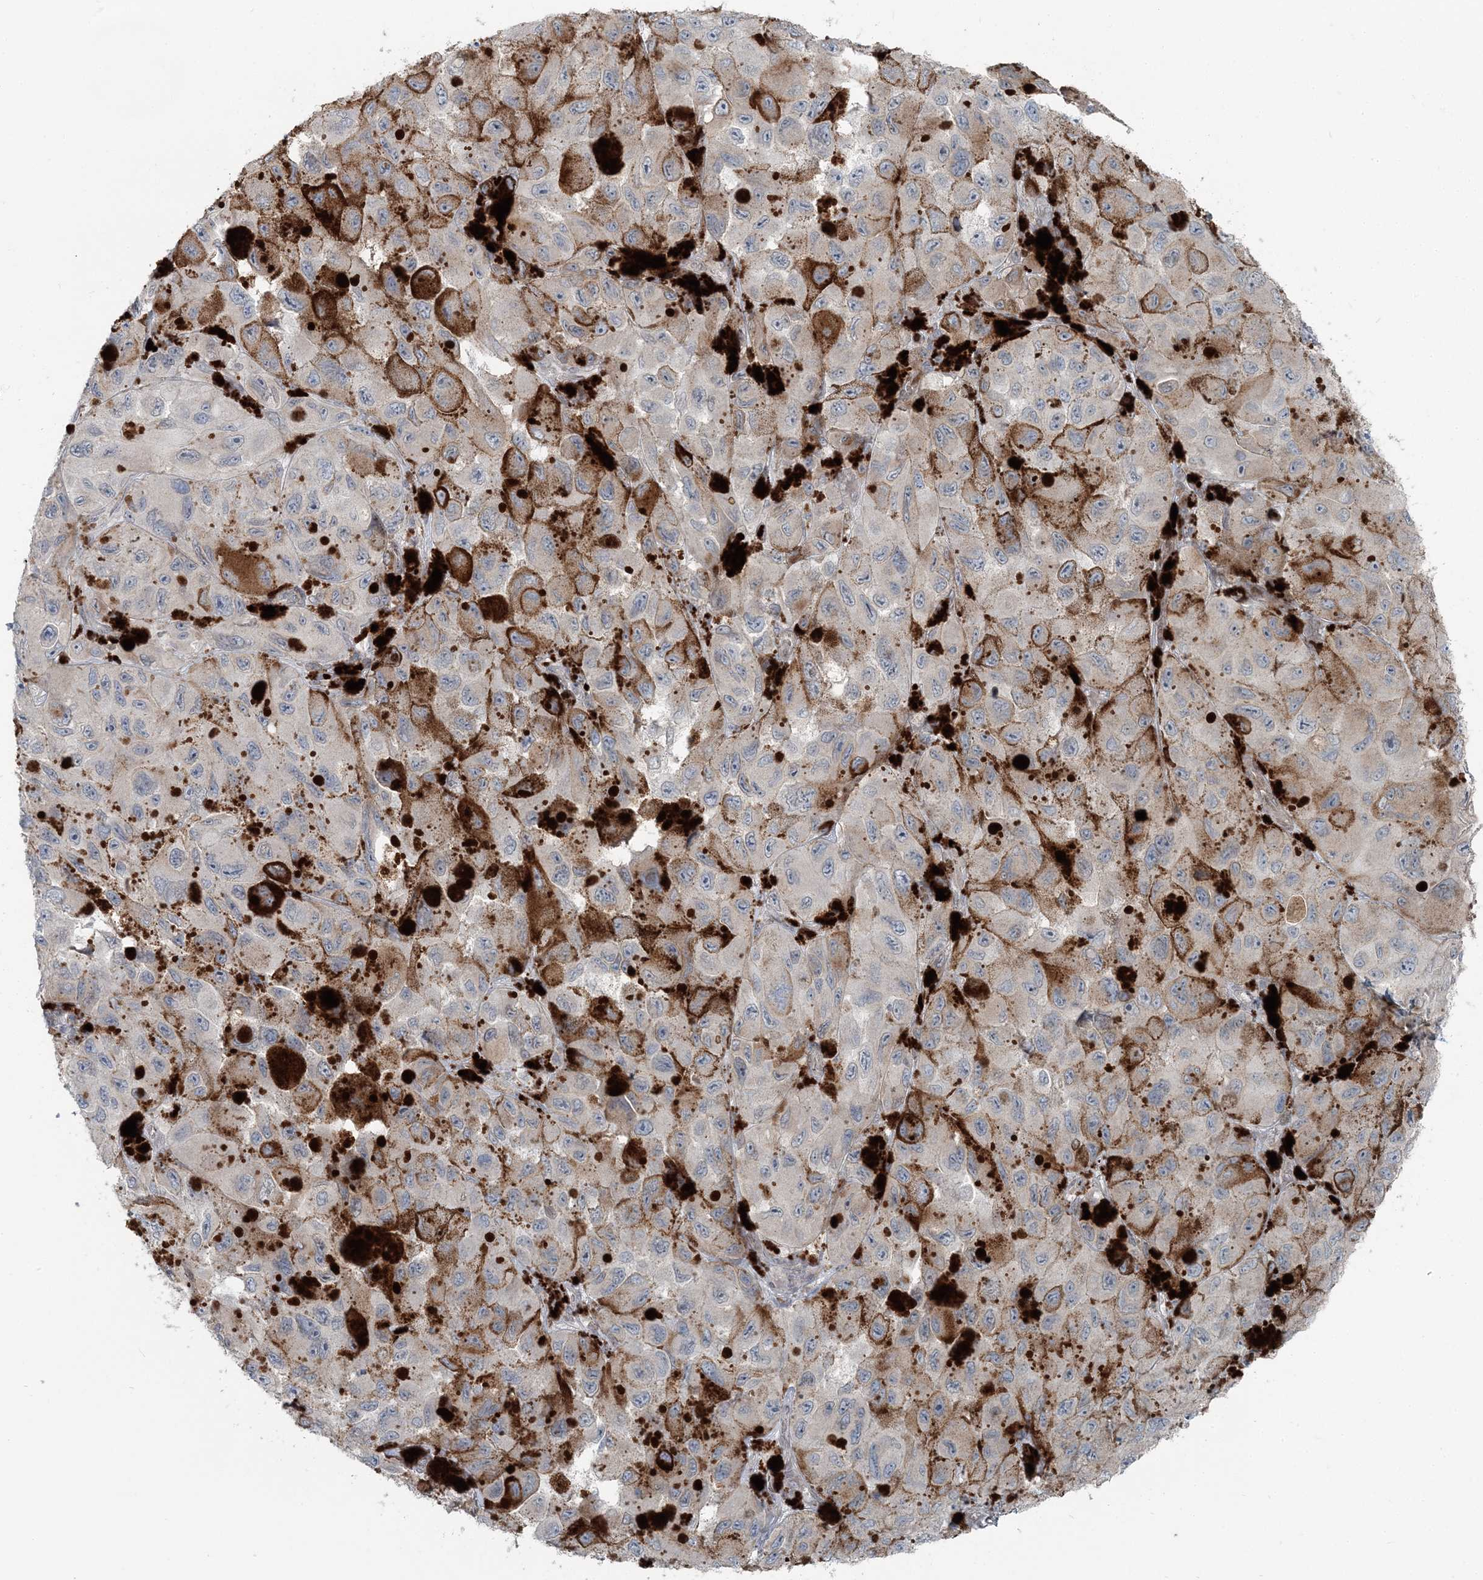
{"staining": {"intensity": "negative", "quantity": "none", "location": "none"}, "tissue": "melanoma", "cell_type": "Tumor cells", "image_type": "cancer", "snomed": [{"axis": "morphology", "description": "Malignant melanoma, NOS"}, {"axis": "topography", "description": "Skin"}], "caption": "A histopathology image of melanoma stained for a protein shows no brown staining in tumor cells. The staining was performed using DAB (3,3'-diaminobenzidine) to visualize the protein expression in brown, while the nuclei were stained in blue with hematoxylin (Magnification: 20x).", "gene": "FBXL17", "patient": {"sex": "female", "age": 73}}